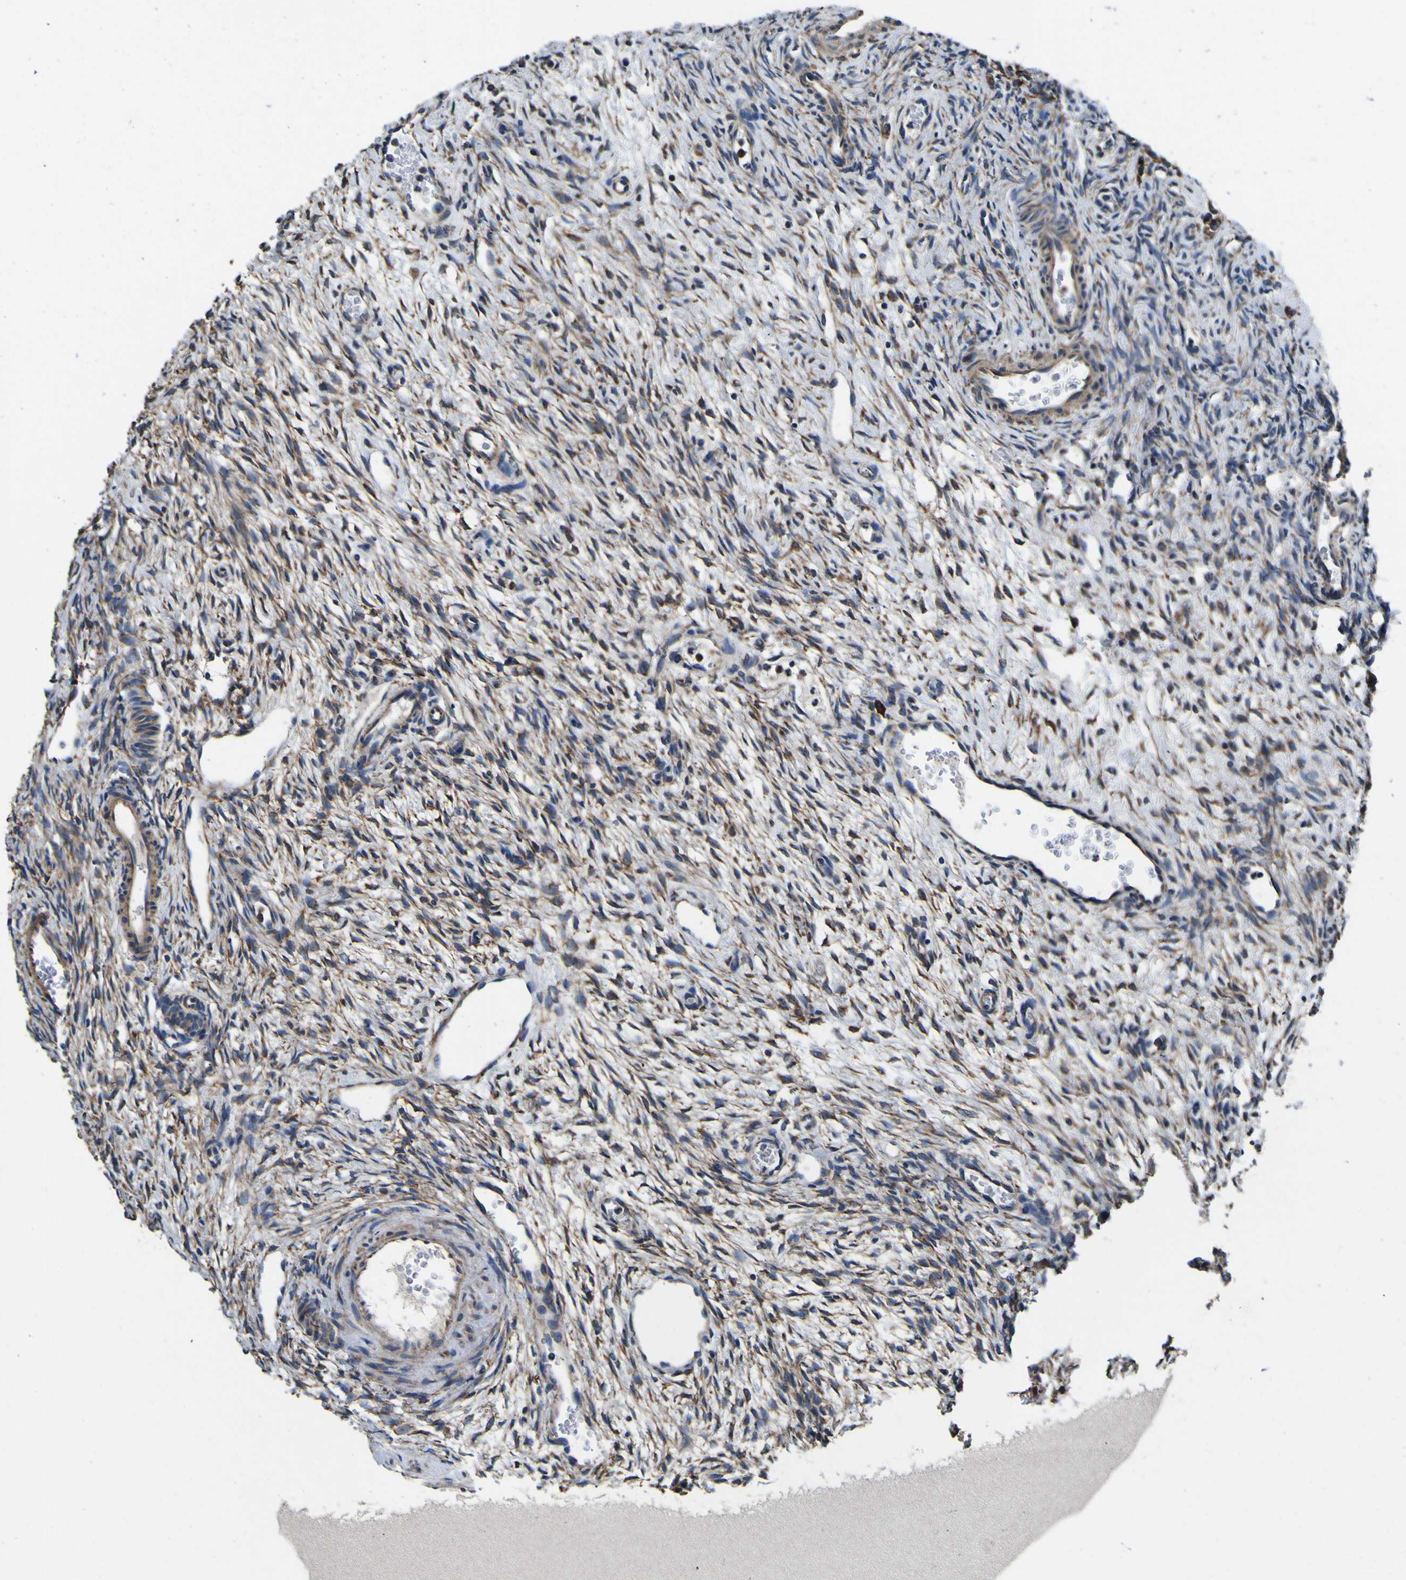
{"staining": {"intensity": "strong", "quantity": ">75%", "location": "cytoplasmic/membranous"}, "tissue": "ovary", "cell_type": "Follicle cells", "image_type": "normal", "snomed": [{"axis": "morphology", "description": "Normal tissue, NOS"}, {"axis": "topography", "description": "Ovary"}], "caption": "Unremarkable ovary was stained to show a protein in brown. There is high levels of strong cytoplasmic/membranous expression in approximately >75% of follicle cells. Using DAB (3,3'-diaminobenzidine) (brown) and hematoxylin (blue) stains, captured at high magnification using brightfield microscopy.", "gene": "INPP5A", "patient": {"sex": "female", "age": 33}}